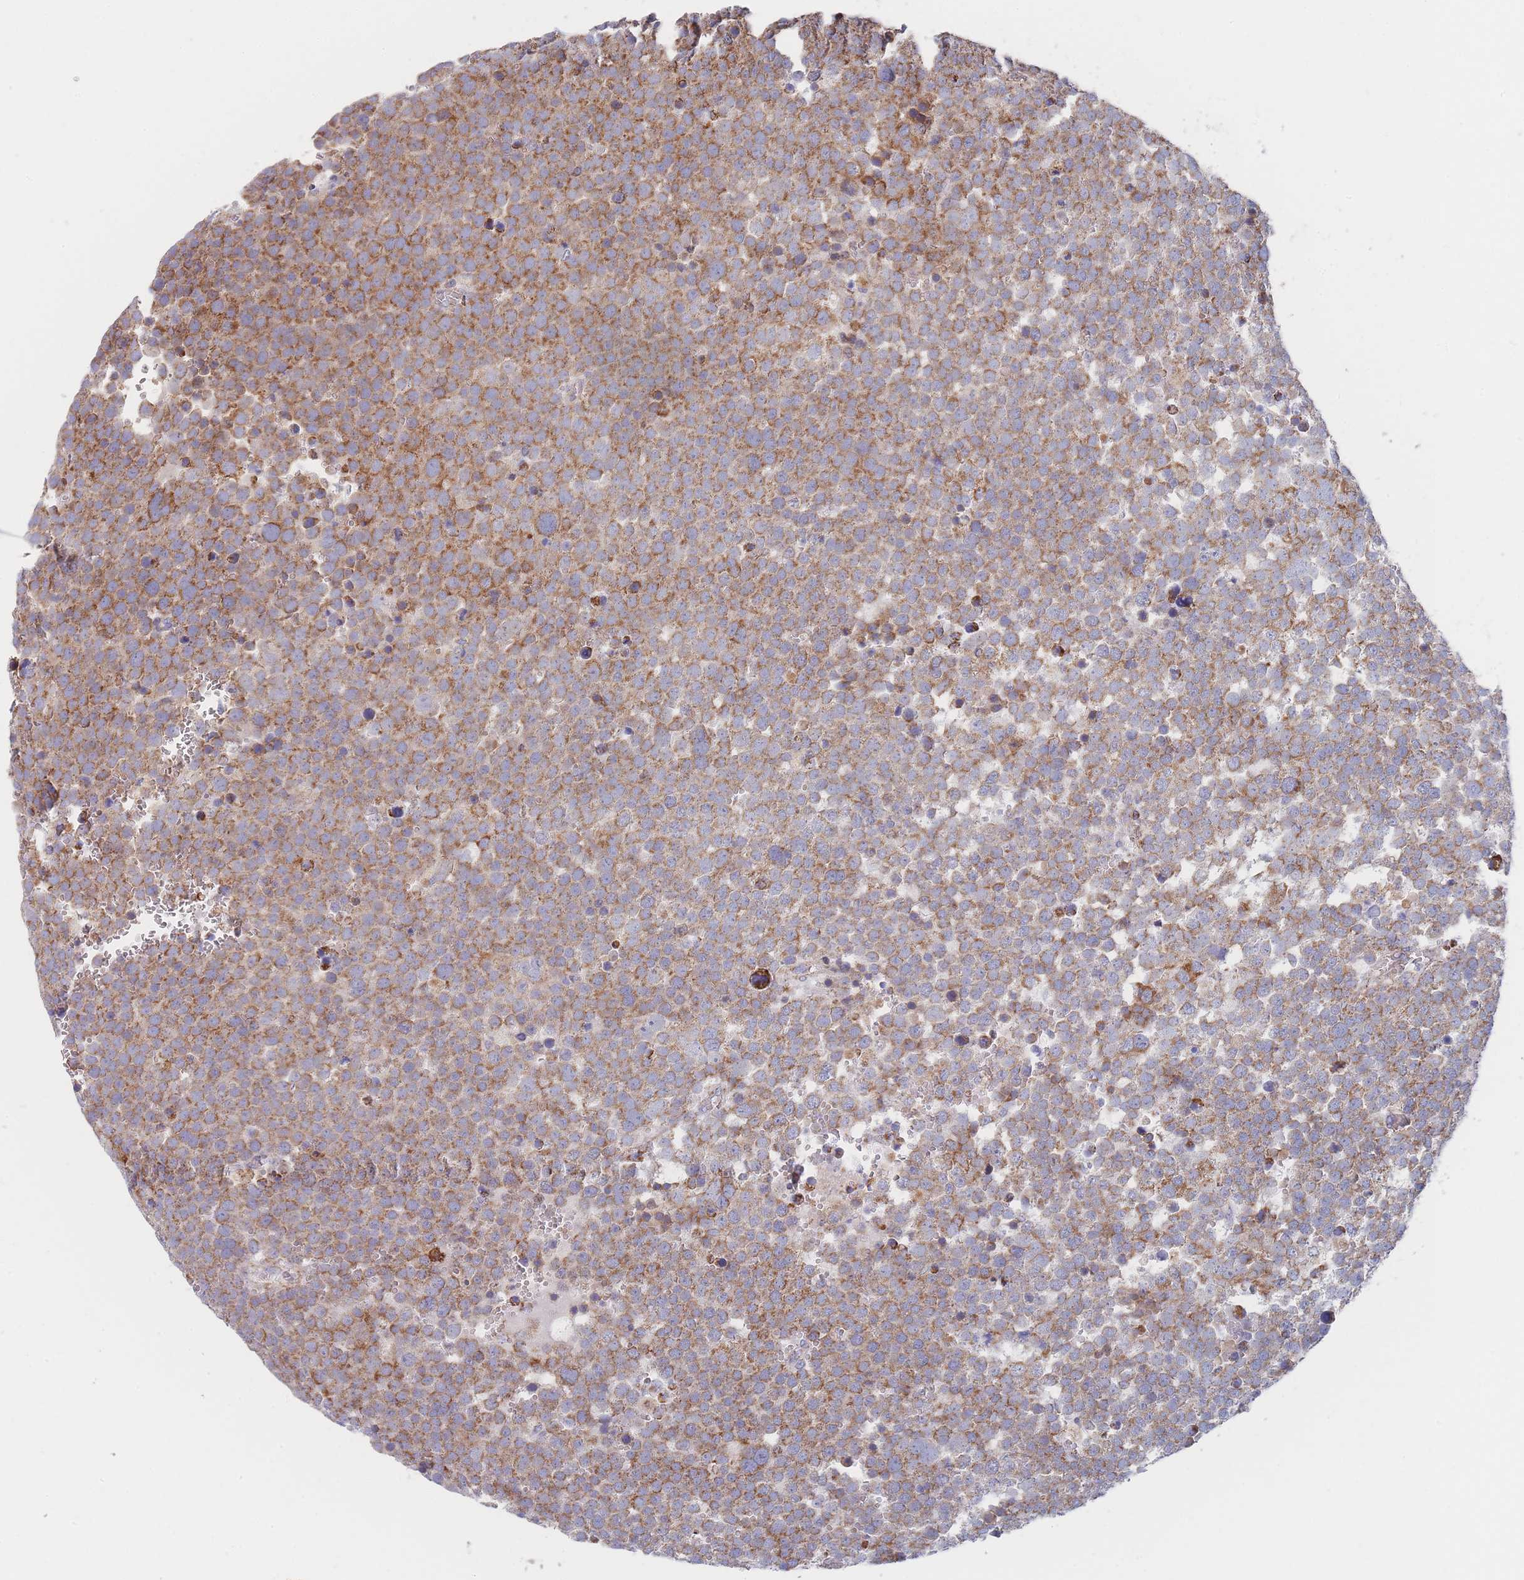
{"staining": {"intensity": "moderate", "quantity": ">75%", "location": "cytoplasmic/membranous"}, "tissue": "testis cancer", "cell_type": "Tumor cells", "image_type": "cancer", "snomed": [{"axis": "morphology", "description": "Seminoma, NOS"}, {"axis": "topography", "description": "Testis"}], "caption": "High-magnification brightfield microscopy of seminoma (testis) stained with DAB (3,3'-diaminobenzidine) (brown) and counterstained with hematoxylin (blue). tumor cells exhibit moderate cytoplasmic/membranous expression is identified in about>75% of cells.", "gene": "IKZF4", "patient": {"sex": "male", "age": 71}}